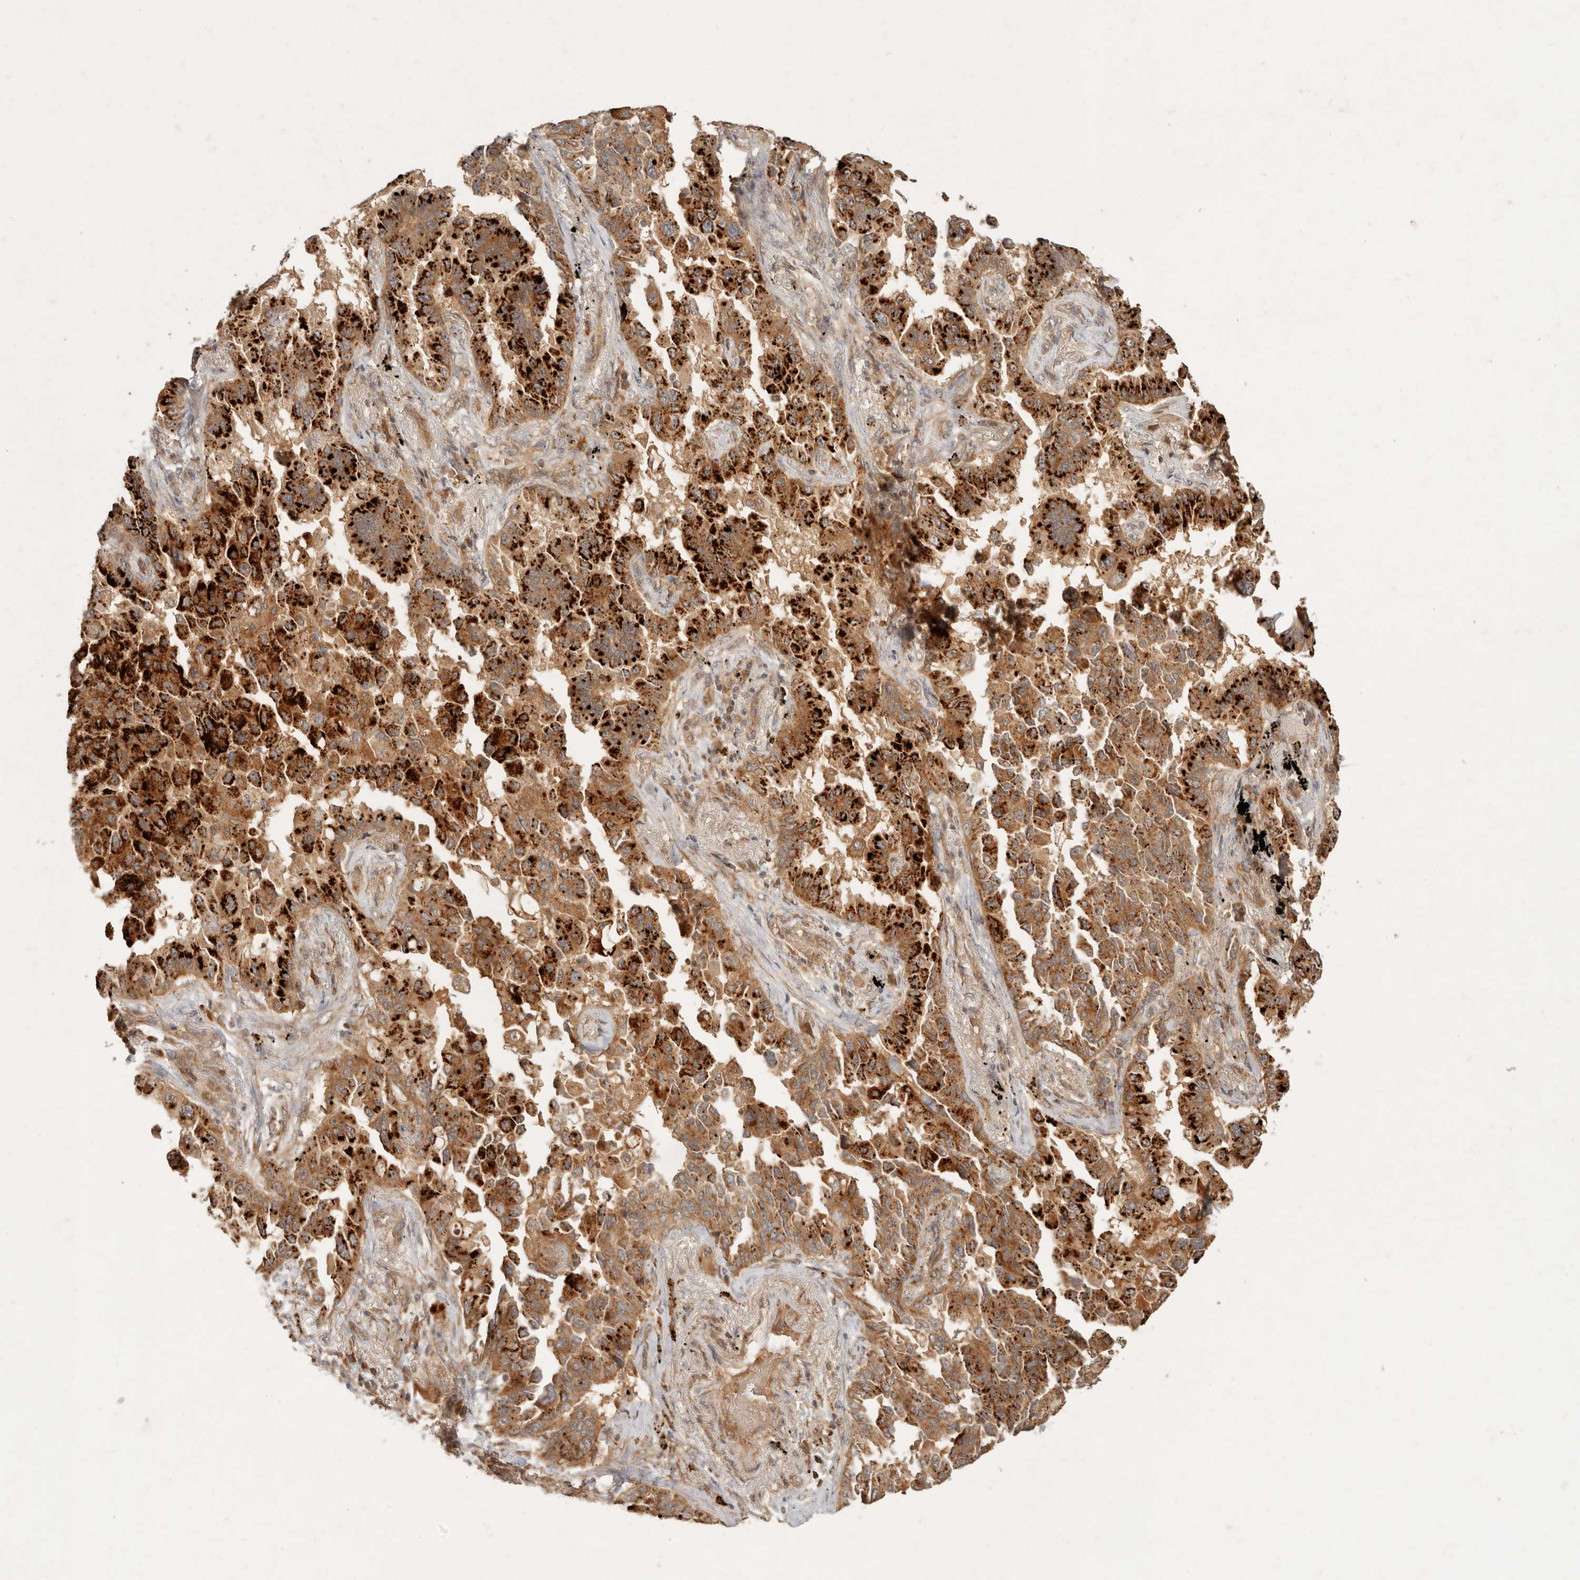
{"staining": {"intensity": "strong", "quantity": ">75%", "location": "cytoplasmic/membranous"}, "tissue": "lung cancer", "cell_type": "Tumor cells", "image_type": "cancer", "snomed": [{"axis": "morphology", "description": "Adenocarcinoma, NOS"}, {"axis": "topography", "description": "Lung"}], "caption": "Lung cancer tissue reveals strong cytoplasmic/membranous staining in about >75% of tumor cells, visualized by immunohistochemistry.", "gene": "CLEC4C", "patient": {"sex": "female", "age": 67}}